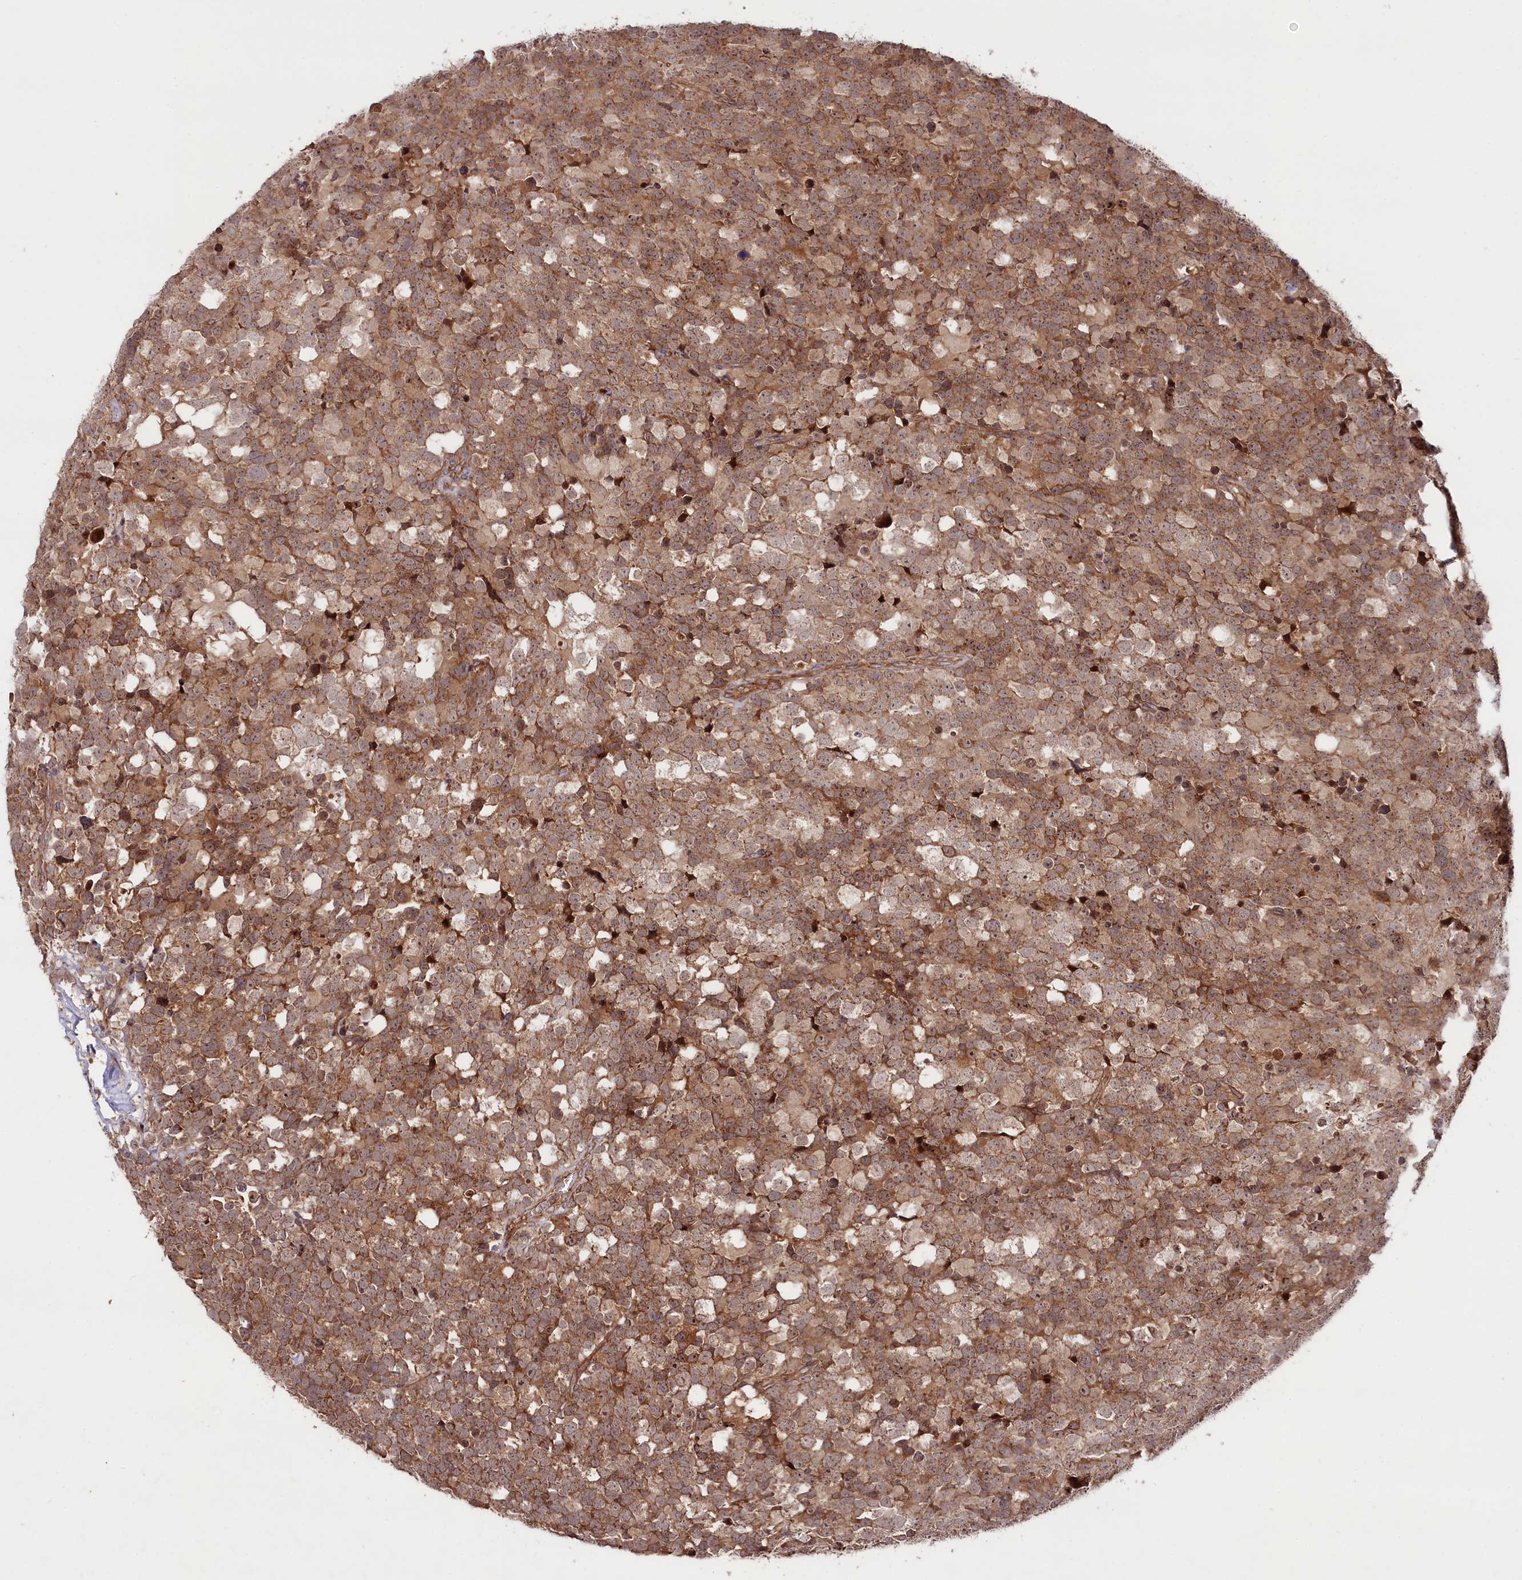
{"staining": {"intensity": "moderate", "quantity": ">75%", "location": "cytoplasmic/membranous"}, "tissue": "testis cancer", "cell_type": "Tumor cells", "image_type": "cancer", "snomed": [{"axis": "morphology", "description": "Seminoma, NOS"}, {"axis": "topography", "description": "Testis"}], "caption": "IHC of seminoma (testis) demonstrates medium levels of moderate cytoplasmic/membranous positivity in about >75% of tumor cells.", "gene": "NEDD1", "patient": {"sex": "male", "age": 71}}